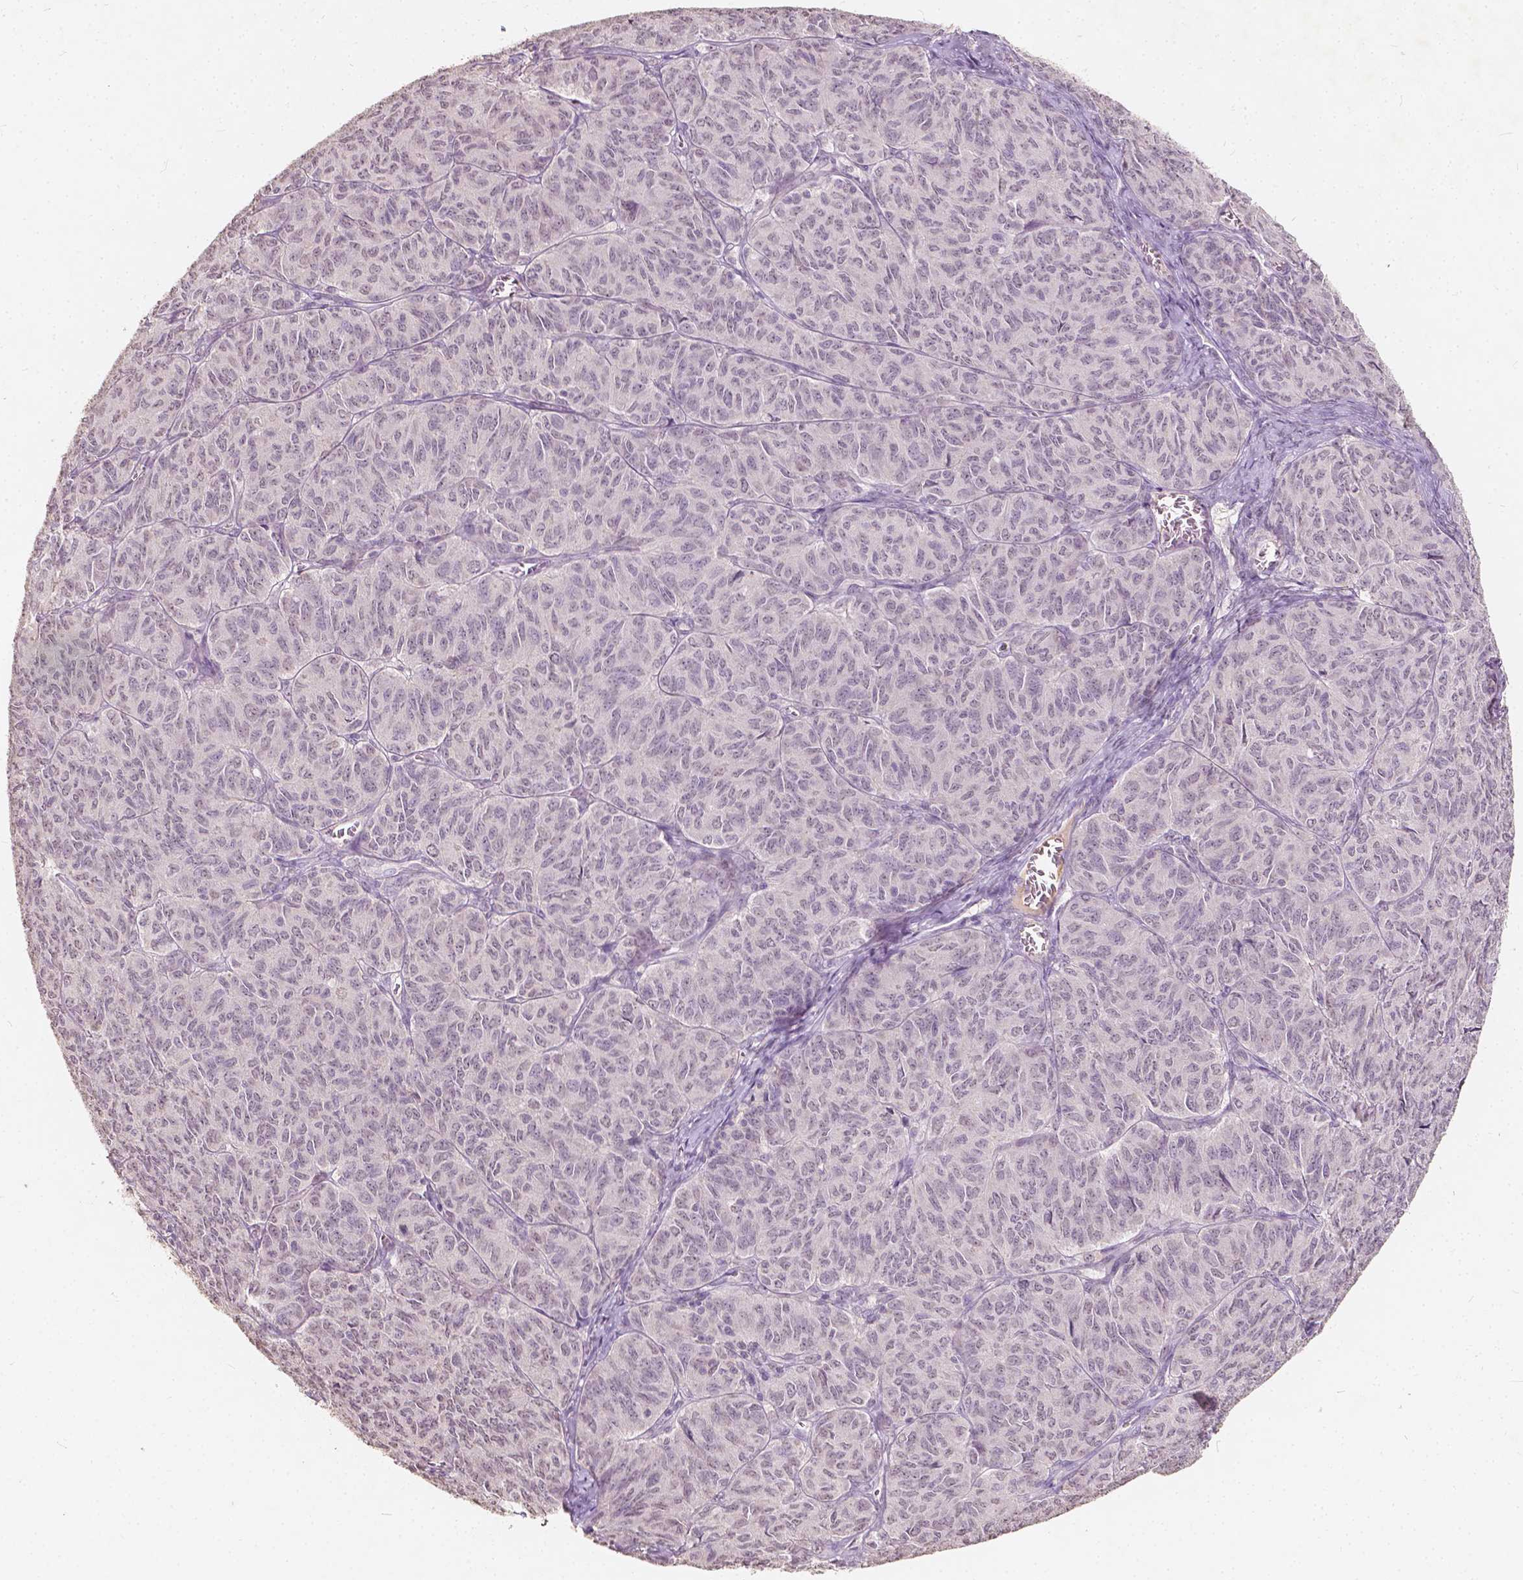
{"staining": {"intensity": "negative", "quantity": "none", "location": "none"}, "tissue": "ovarian cancer", "cell_type": "Tumor cells", "image_type": "cancer", "snomed": [{"axis": "morphology", "description": "Carcinoma, endometroid"}, {"axis": "topography", "description": "Ovary"}], "caption": "There is no significant positivity in tumor cells of ovarian cancer.", "gene": "SOX15", "patient": {"sex": "female", "age": 80}}